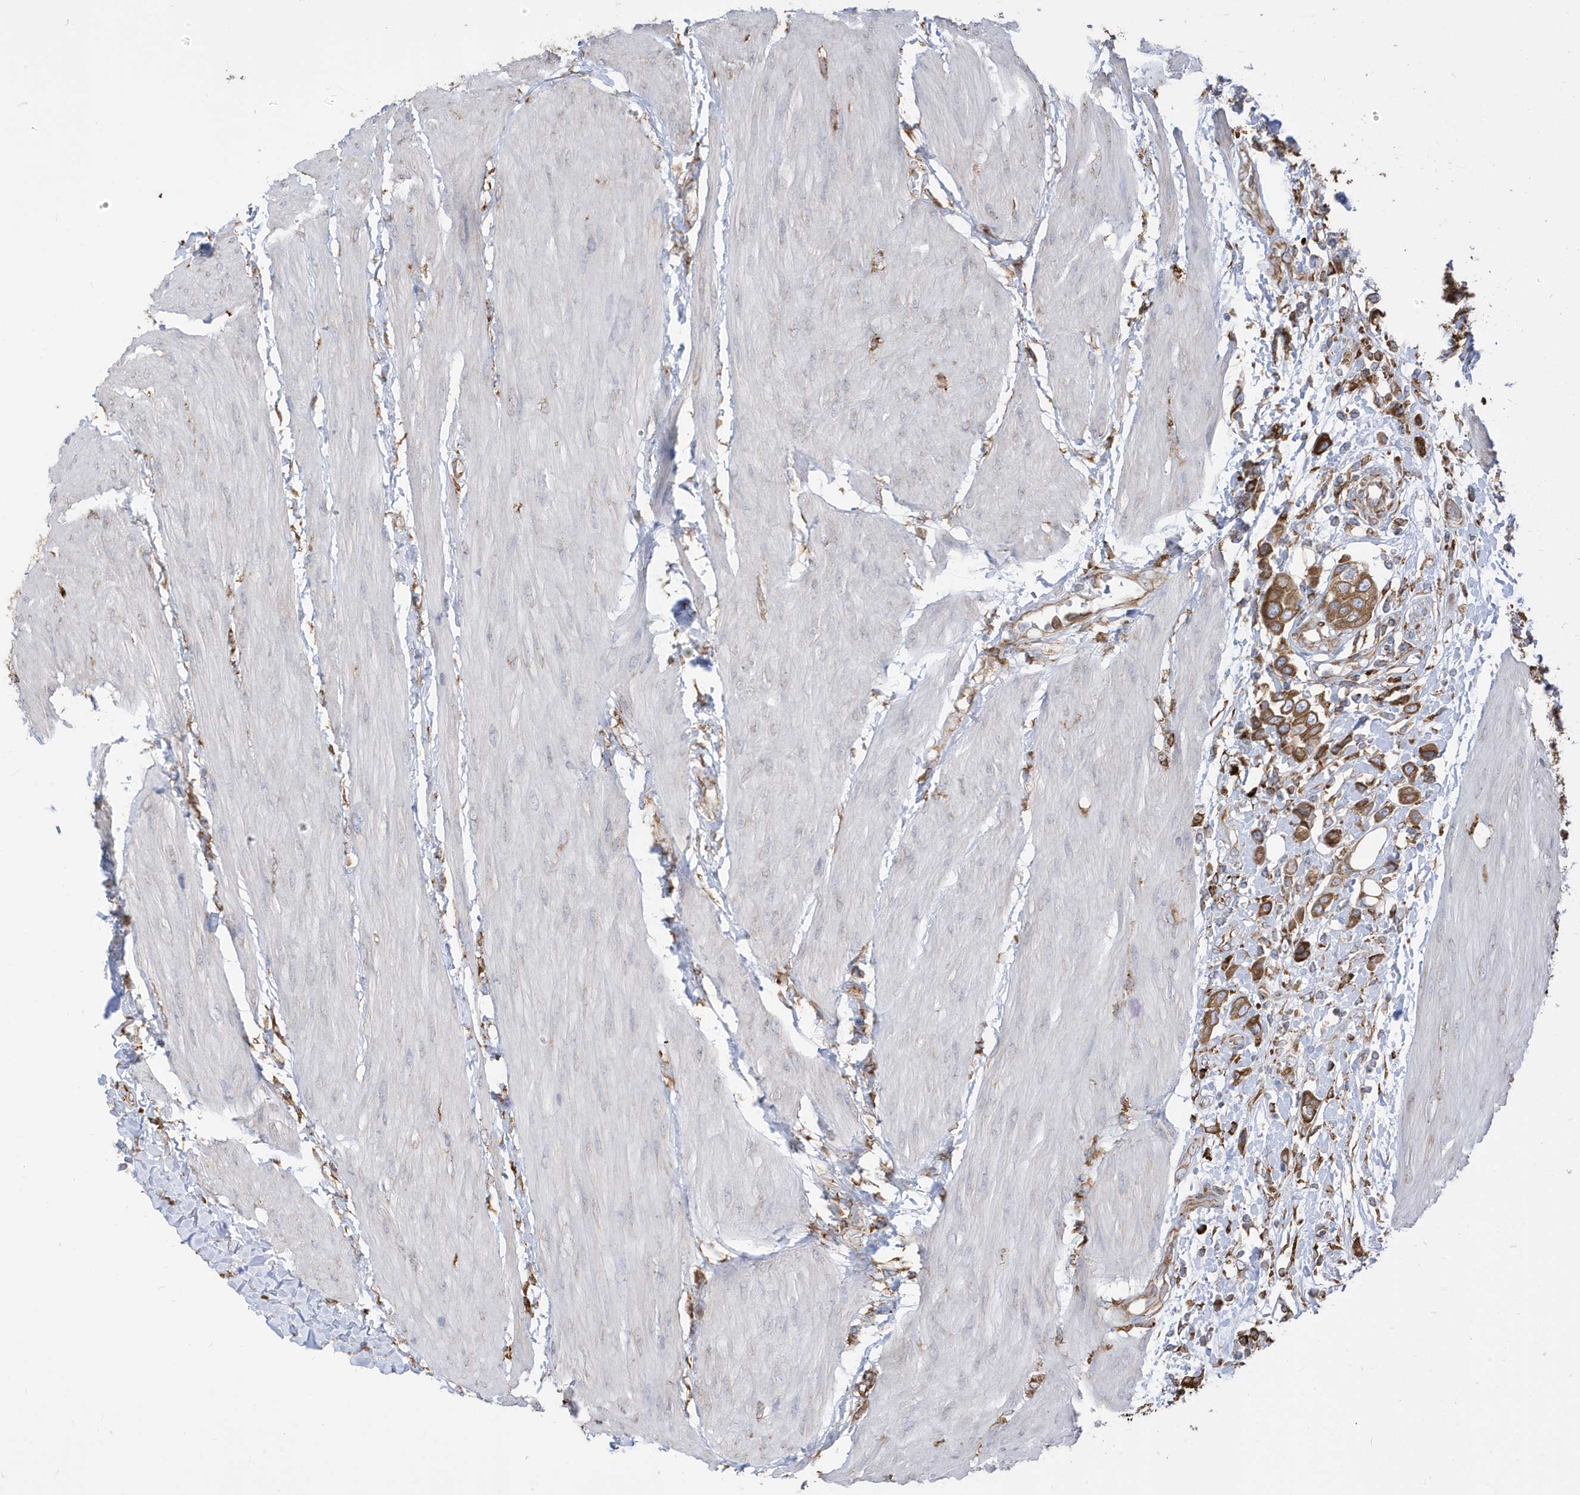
{"staining": {"intensity": "moderate", "quantity": ">75%", "location": "cytoplasmic/membranous"}, "tissue": "urothelial cancer", "cell_type": "Tumor cells", "image_type": "cancer", "snomed": [{"axis": "morphology", "description": "Urothelial carcinoma, High grade"}, {"axis": "topography", "description": "Urinary bladder"}], "caption": "Urothelial cancer was stained to show a protein in brown. There is medium levels of moderate cytoplasmic/membranous expression in approximately >75% of tumor cells. Using DAB (3,3'-diaminobenzidine) (brown) and hematoxylin (blue) stains, captured at high magnification using brightfield microscopy.", "gene": "PDIA6", "patient": {"sex": "male", "age": 50}}